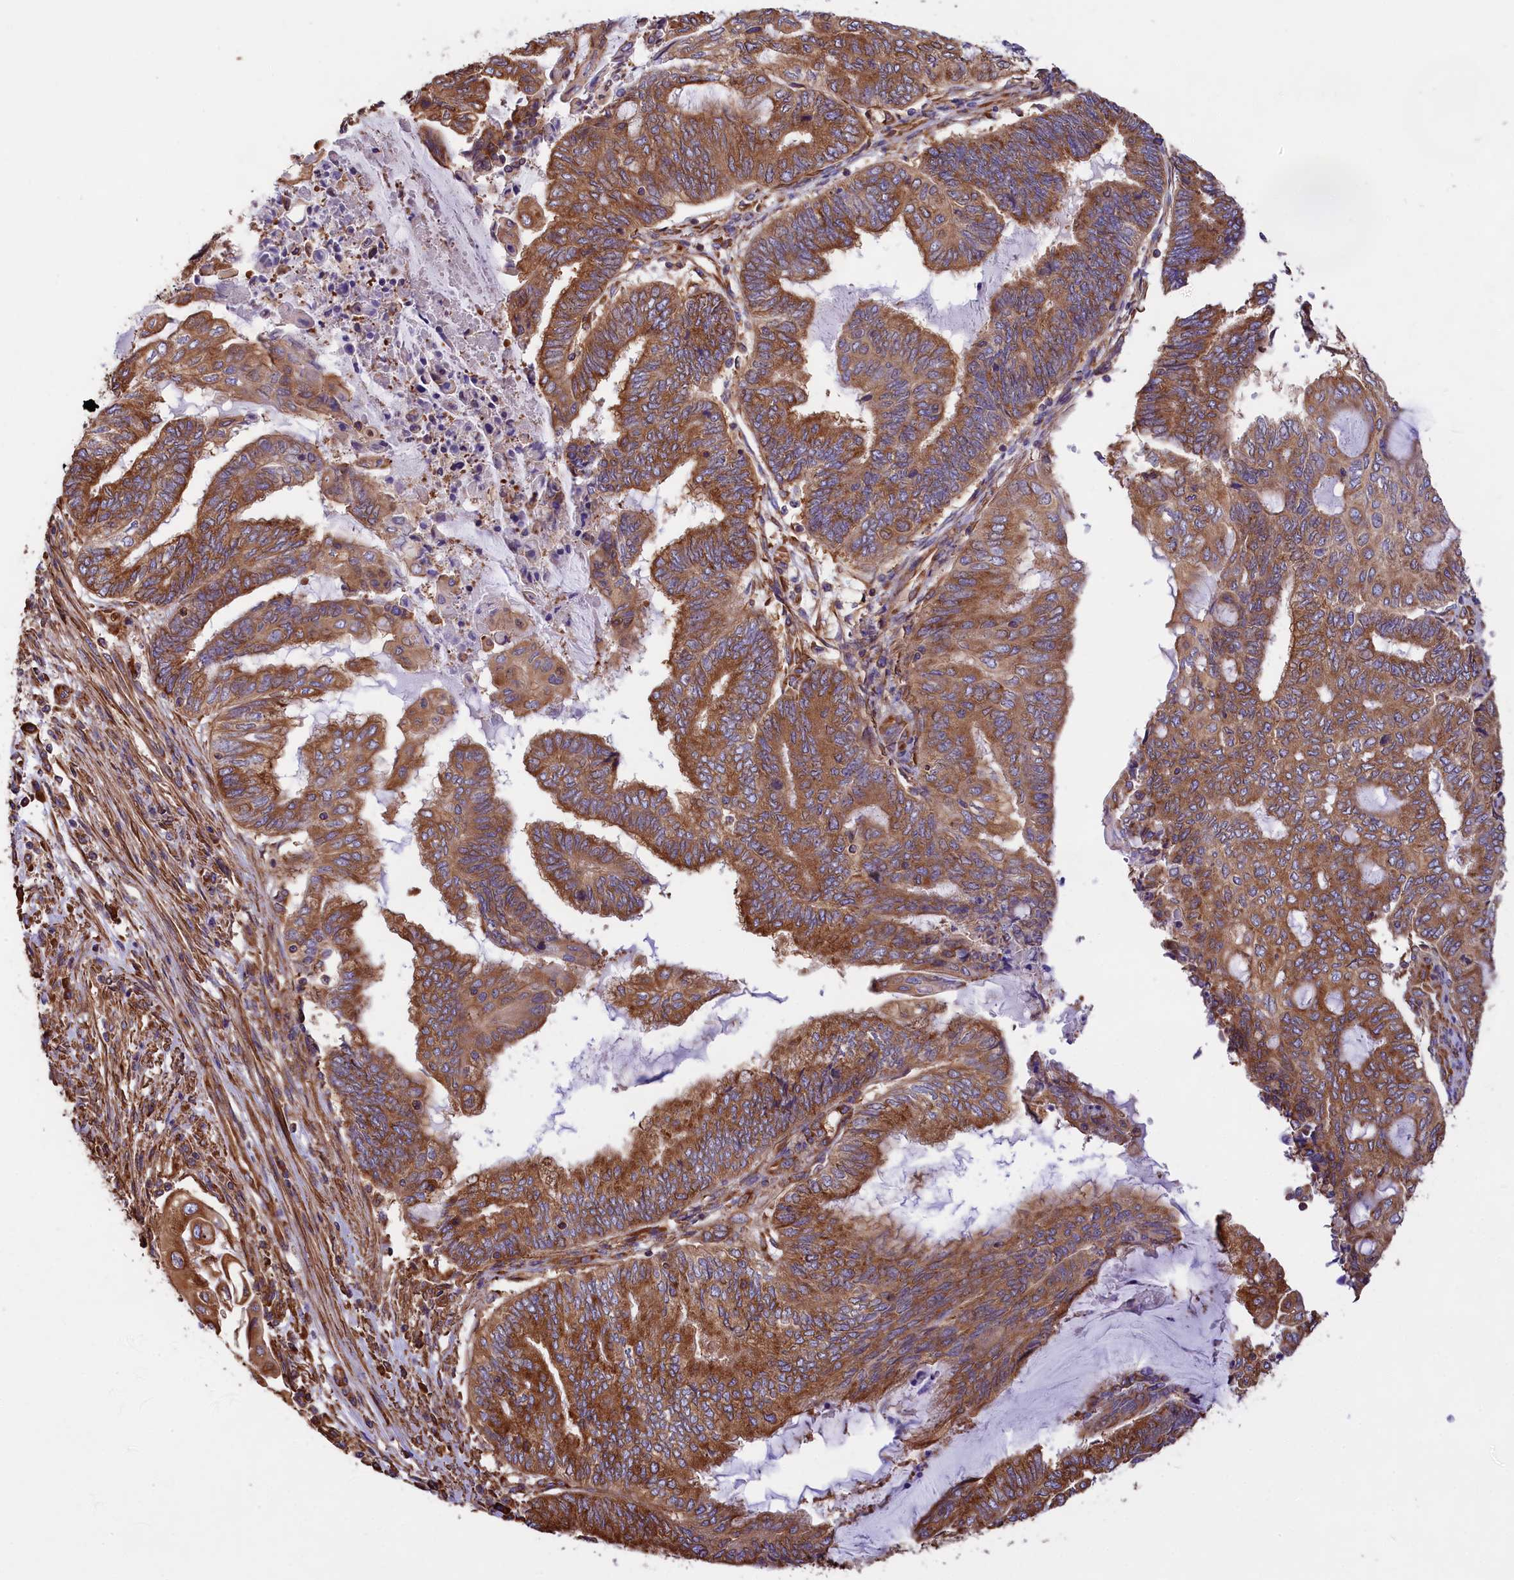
{"staining": {"intensity": "moderate", "quantity": ">75%", "location": "cytoplasmic/membranous"}, "tissue": "endometrial cancer", "cell_type": "Tumor cells", "image_type": "cancer", "snomed": [{"axis": "morphology", "description": "Adenocarcinoma, NOS"}, {"axis": "topography", "description": "Uterus"}, {"axis": "topography", "description": "Endometrium"}], "caption": "Immunohistochemical staining of human endometrial cancer shows medium levels of moderate cytoplasmic/membranous protein staining in approximately >75% of tumor cells.", "gene": "GYS1", "patient": {"sex": "female", "age": 70}}